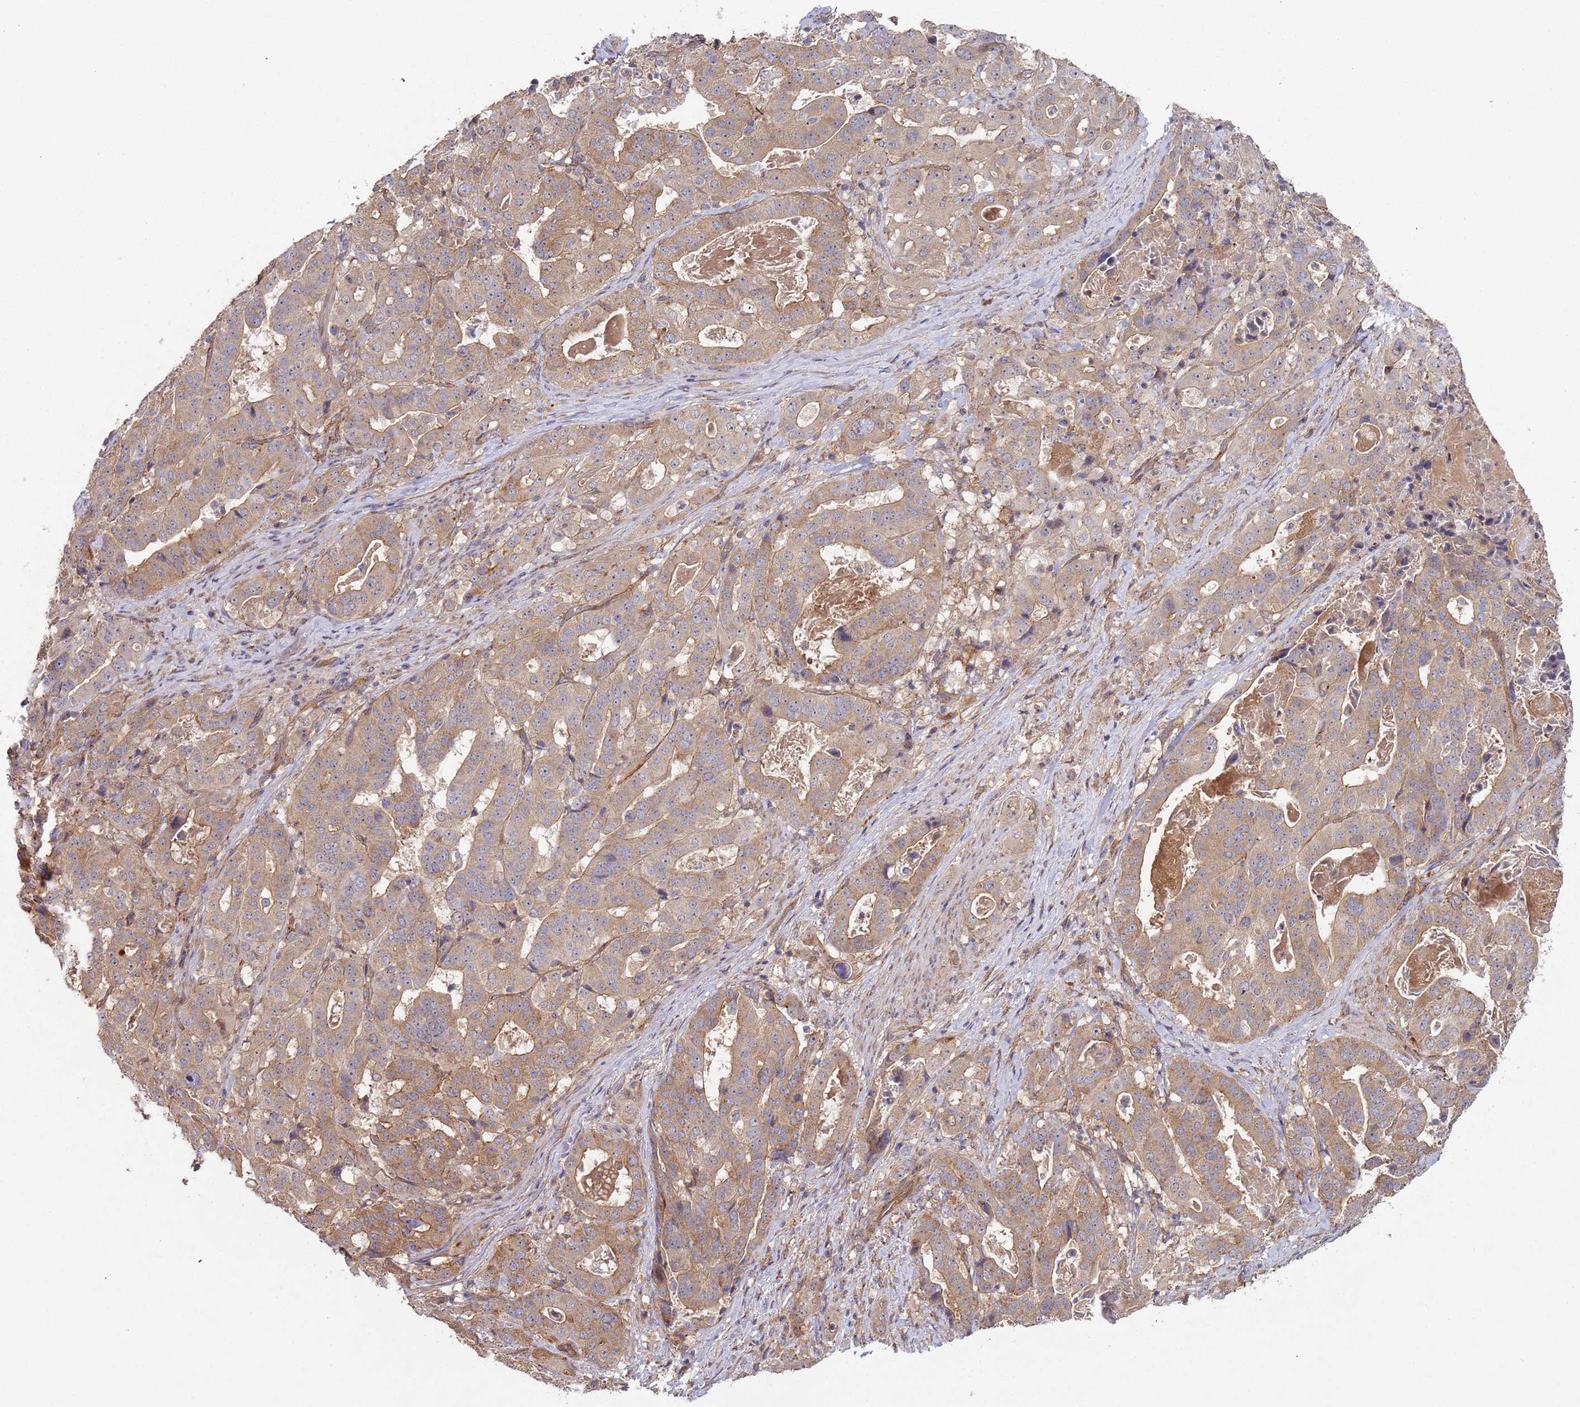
{"staining": {"intensity": "moderate", "quantity": ">75%", "location": "cytoplasmic/membranous"}, "tissue": "stomach cancer", "cell_type": "Tumor cells", "image_type": "cancer", "snomed": [{"axis": "morphology", "description": "Adenocarcinoma, NOS"}, {"axis": "topography", "description": "Stomach"}], "caption": "Stomach cancer stained with DAB immunohistochemistry demonstrates medium levels of moderate cytoplasmic/membranous staining in about >75% of tumor cells. The protein of interest is shown in brown color, while the nuclei are stained blue.", "gene": "KANSL1L", "patient": {"sex": "male", "age": 48}}